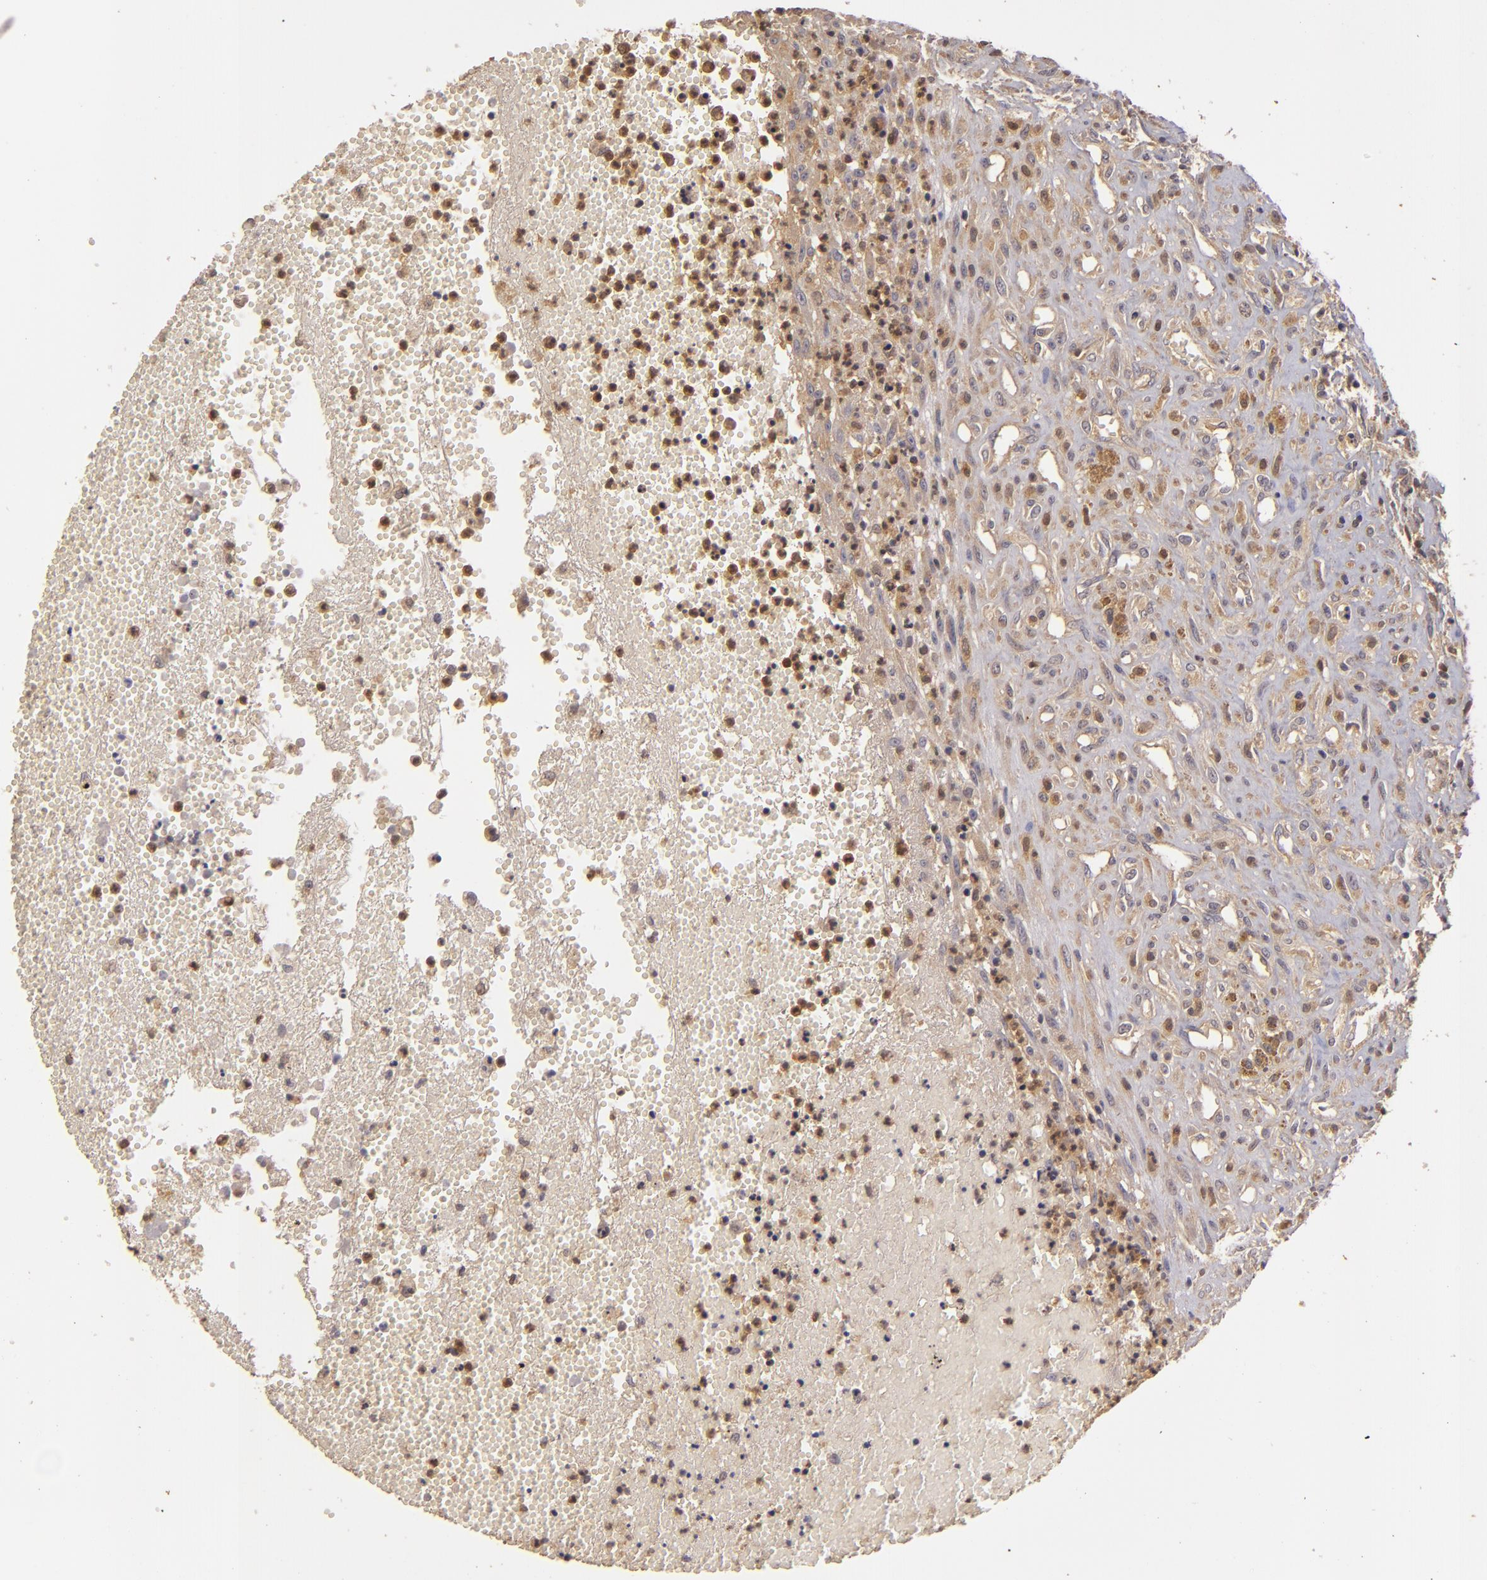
{"staining": {"intensity": "moderate", "quantity": ">75%", "location": "cytoplasmic/membranous"}, "tissue": "glioma", "cell_type": "Tumor cells", "image_type": "cancer", "snomed": [{"axis": "morphology", "description": "Glioma, malignant, High grade"}, {"axis": "topography", "description": "Brain"}], "caption": "Glioma was stained to show a protein in brown. There is medium levels of moderate cytoplasmic/membranous positivity in approximately >75% of tumor cells.", "gene": "PRKCD", "patient": {"sex": "male", "age": 66}}